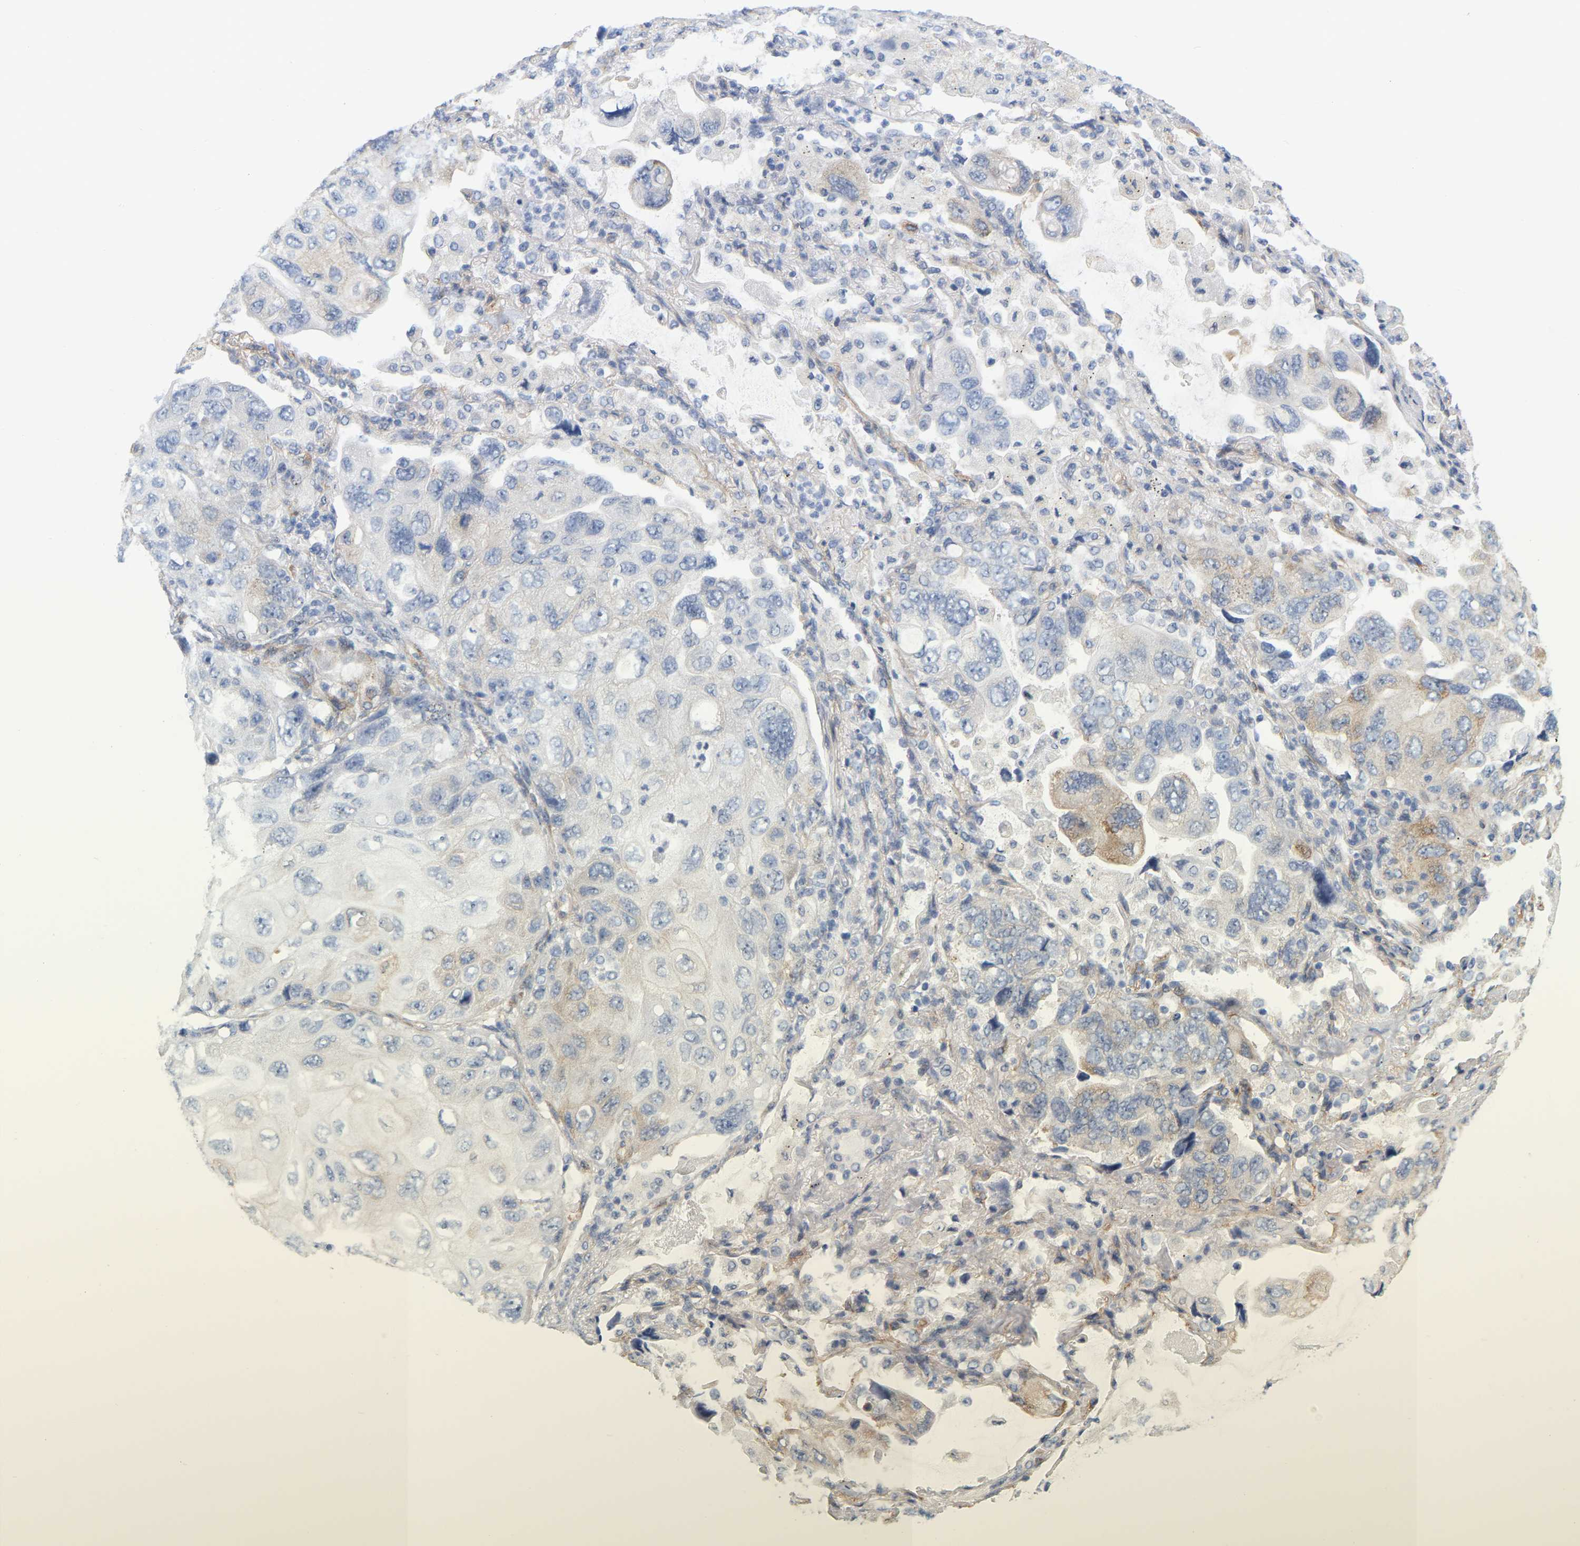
{"staining": {"intensity": "weak", "quantity": "<25%", "location": "cytoplasmic/membranous"}, "tissue": "lung cancer", "cell_type": "Tumor cells", "image_type": "cancer", "snomed": [{"axis": "morphology", "description": "Squamous cell carcinoma, NOS"}, {"axis": "topography", "description": "Lung"}], "caption": "Immunohistochemistry (IHC) photomicrograph of neoplastic tissue: human lung squamous cell carcinoma stained with DAB demonstrates no significant protein staining in tumor cells. Brightfield microscopy of IHC stained with DAB (3,3'-diaminobenzidine) (brown) and hematoxylin (blue), captured at high magnification.", "gene": "RAPH1", "patient": {"sex": "female", "age": 73}}